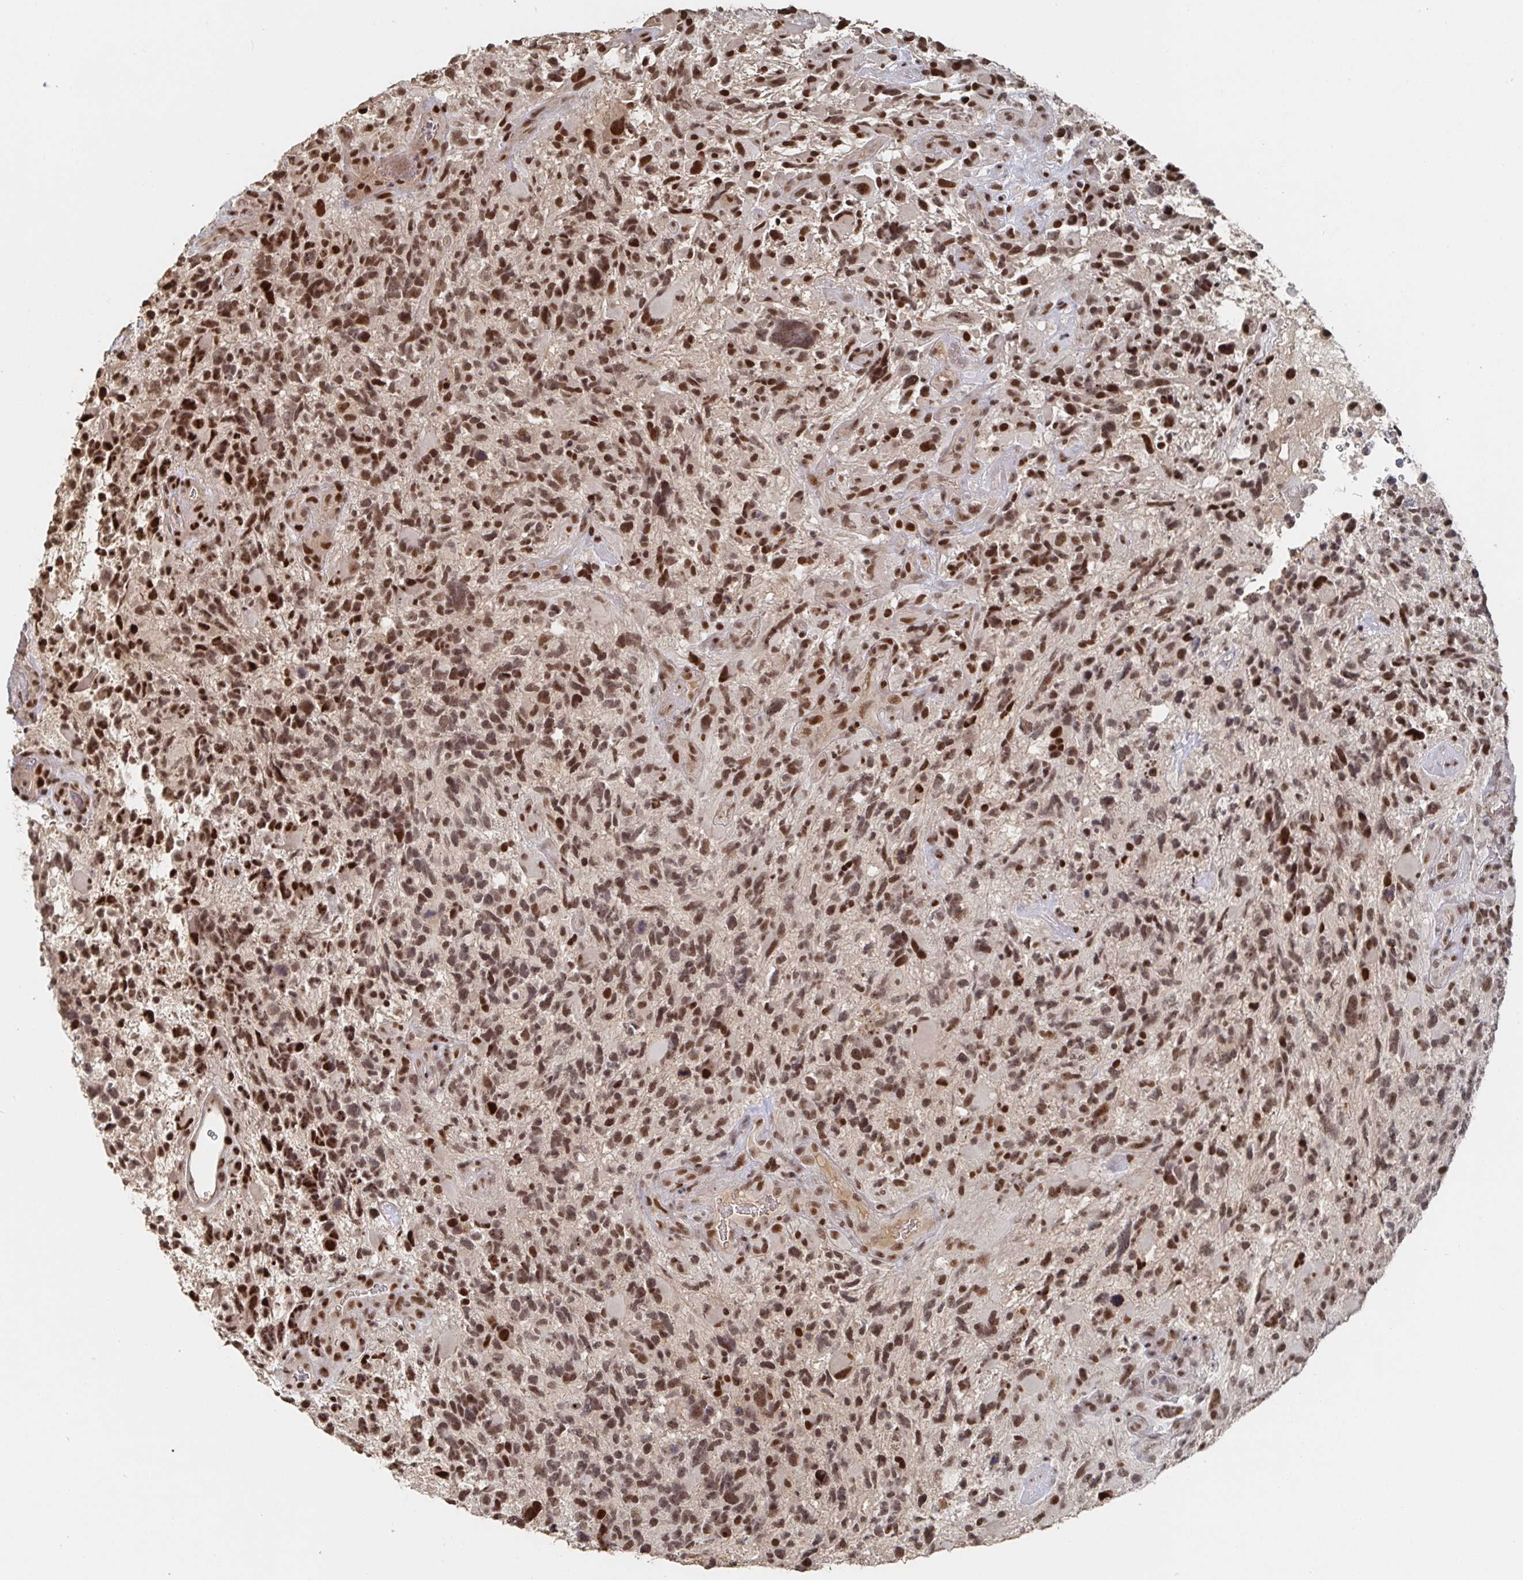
{"staining": {"intensity": "moderate", "quantity": ">75%", "location": "nuclear"}, "tissue": "glioma", "cell_type": "Tumor cells", "image_type": "cancer", "snomed": [{"axis": "morphology", "description": "Glioma, malignant, High grade"}, {"axis": "topography", "description": "Brain"}], "caption": "Human glioma stained with a protein marker reveals moderate staining in tumor cells.", "gene": "ZDHHC12", "patient": {"sex": "female", "age": 71}}